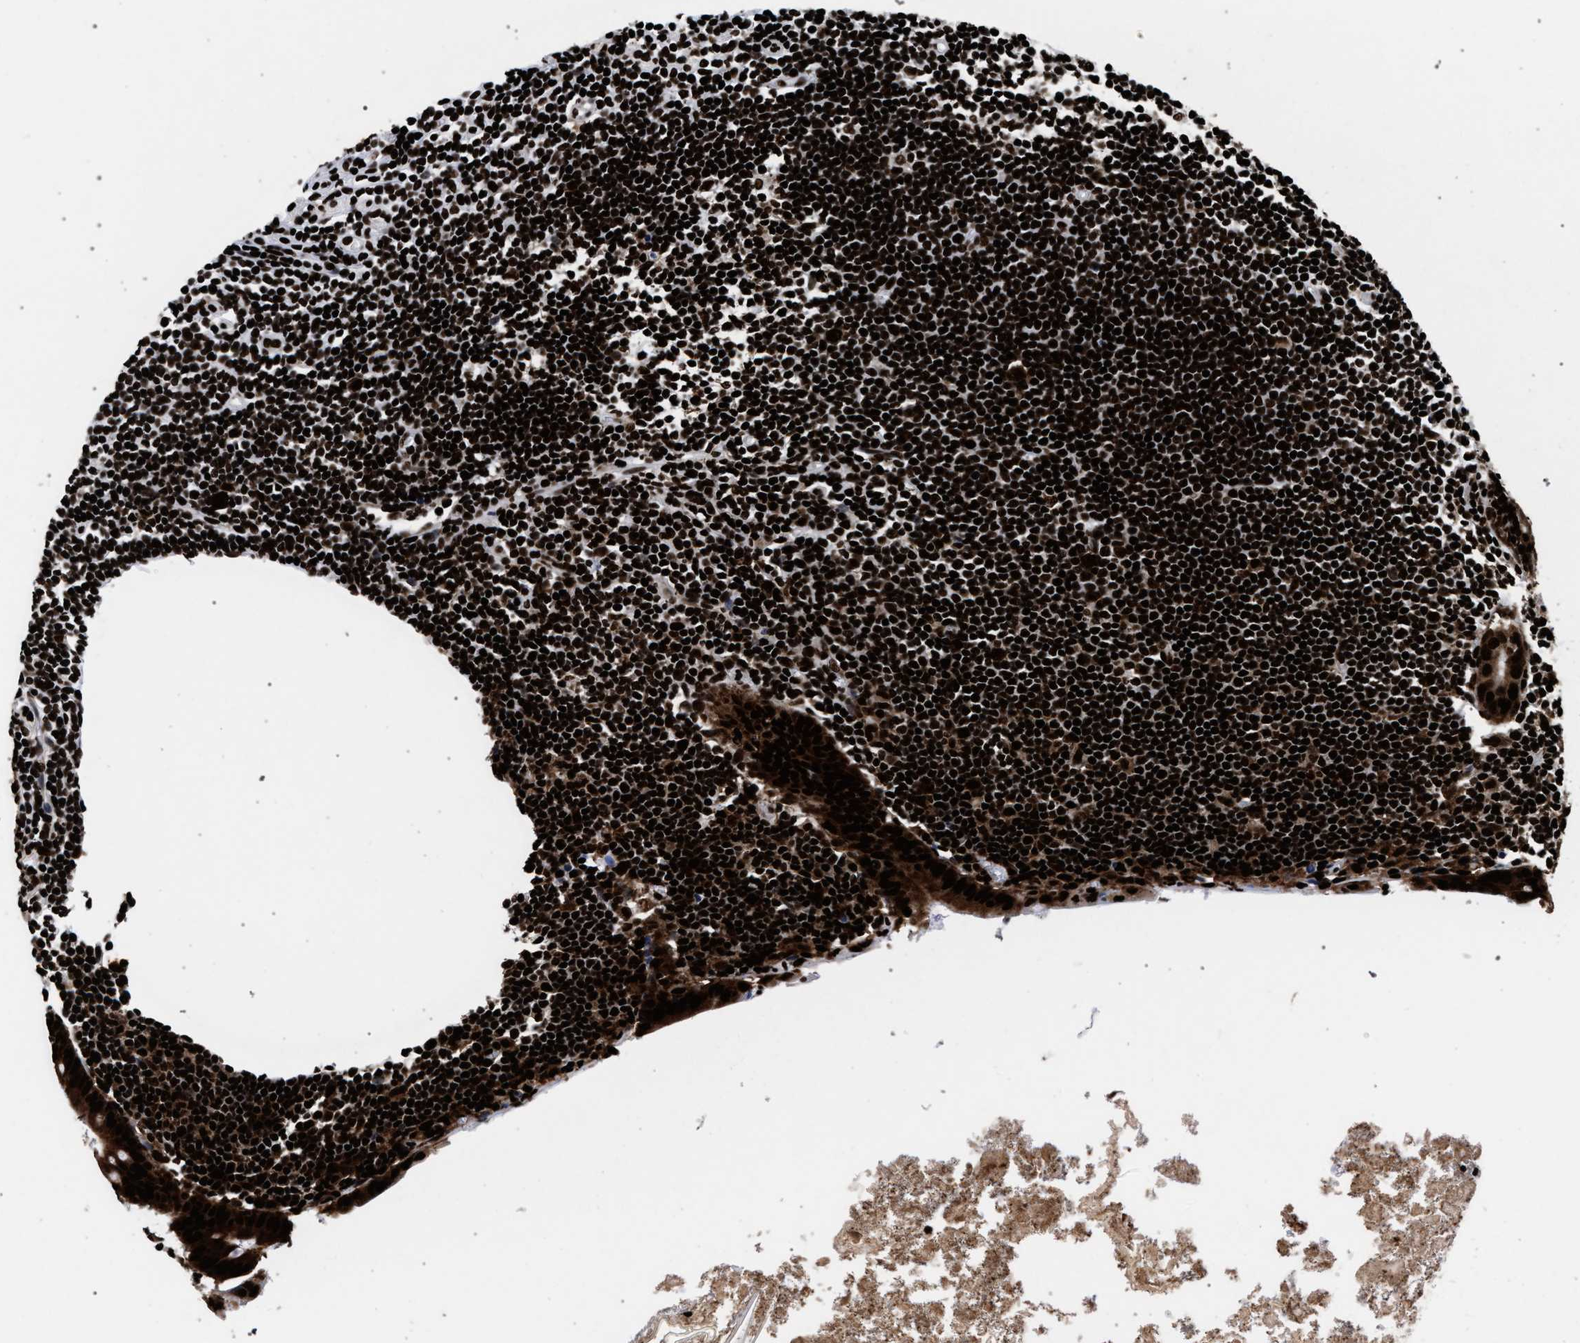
{"staining": {"intensity": "strong", "quantity": ">75%", "location": "cytoplasmic/membranous,nuclear"}, "tissue": "appendix", "cell_type": "Glandular cells", "image_type": "normal", "snomed": [{"axis": "morphology", "description": "Normal tissue, NOS"}, {"axis": "topography", "description": "Appendix"}], "caption": "Normal appendix was stained to show a protein in brown. There is high levels of strong cytoplasmic/membranous,nuclear positivity in approximately >75% of glandular cells. Immunohistochemistry stains the protein of interest in brown and the nuclei are stained blue.", "gene": "HNRNPA1", "patient": {"sex": "female", "age": 50}}